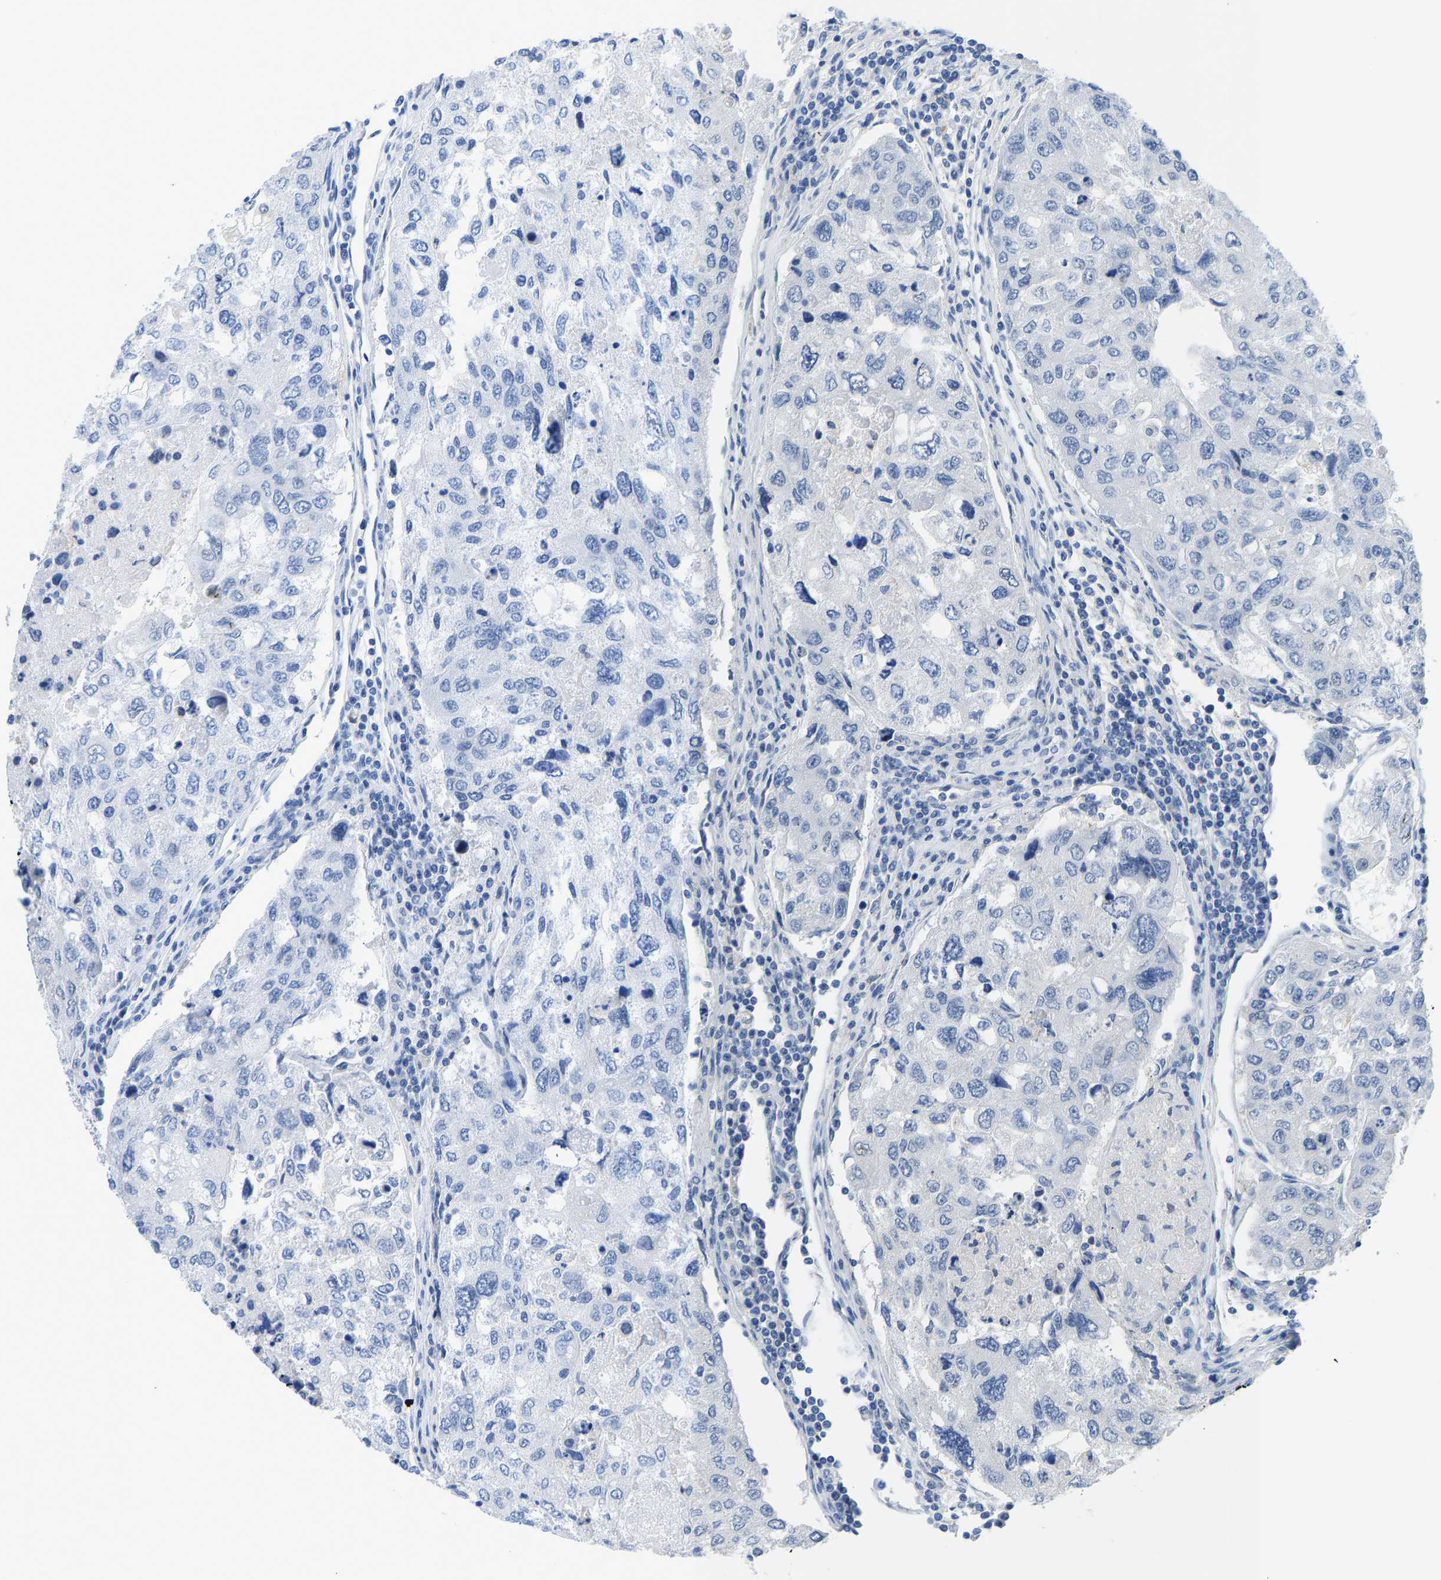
{"staining": {"intensity": "negative", "quantity": "none", "location": "none"}, "tissue": "urothelial cancer", "cell_type": "Tumor cells", "image_type": "cancer", "snomed": [{"axis": "morphology", "description": "Urothelial carcinoma, High grade"}, {"axis": "topography", "description": "Lymph node"}, {"axis": "topography", "description": "Urinary bladder"}], "caption": "IHC histopathology image of human urothelial carcinoma (high-grade) stained for a protein (brown), which demonstrates no staining in tumor cells. (DAB IHC visualized using brightfield microscopy, high magnification).", "gene": "TXNDC2", "patient": {"sex": "male", "age": 51}}